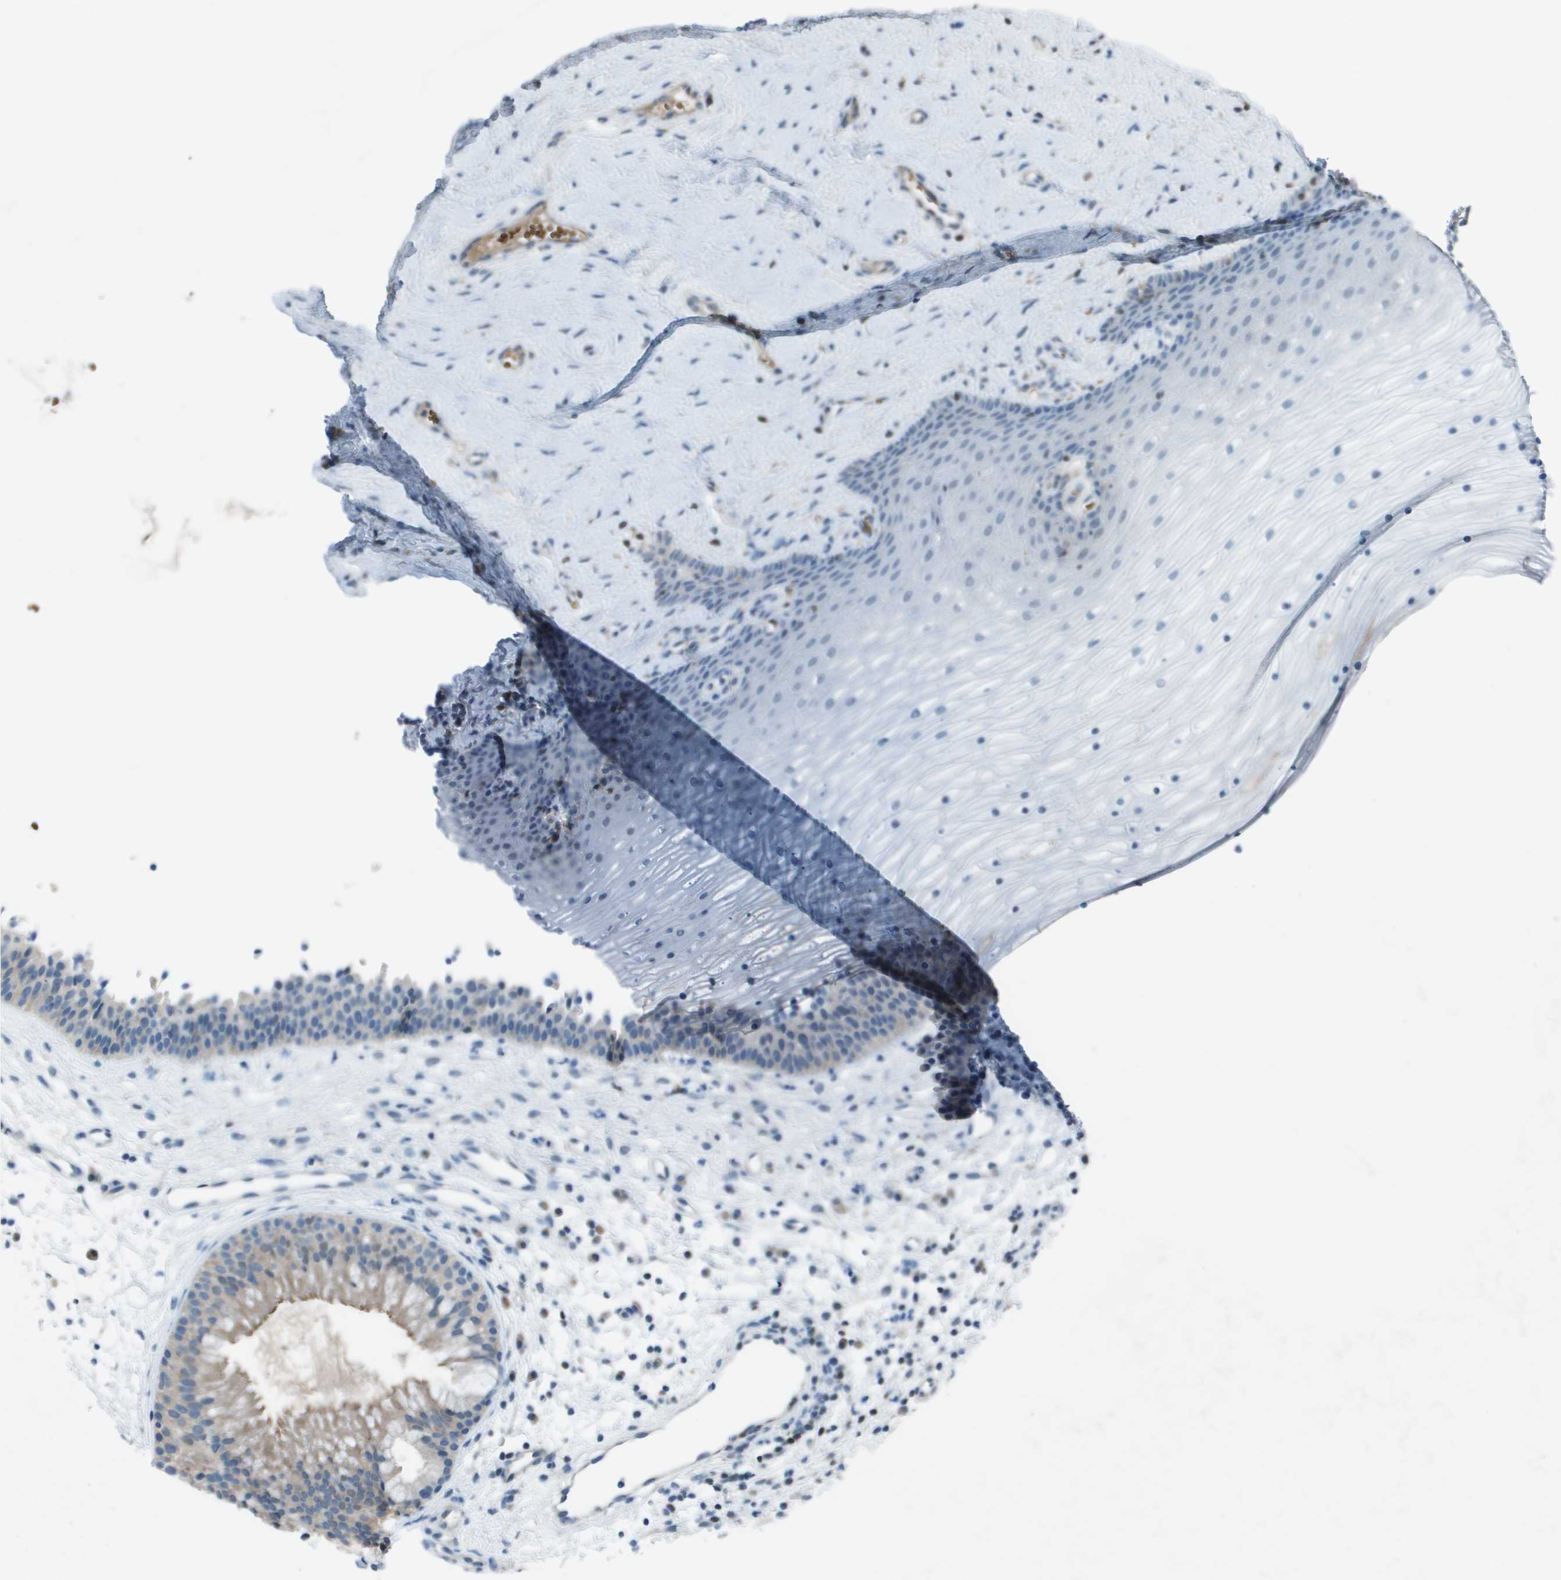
{"staining": {"intensity": "weak", "quantity": "25%-75%", "location": "cytoplasmic/membranous"}, "tissue": "nasopharynx", "cell_type": "Respiratory epithelial cells", "image_type": "normal", "snomed": [{"axis": "morphology", "description": "Normal tissue, NOS"}, {"axis": "topography", "description": "Nasopharynx"}], "caption": "A low amount of weak cytoplasmic/membranous expression is seen in about 25%-75% of respiratory epithelial cells in normal nasopharynx. The staining was performed using DAB, with brown indicating positive protein expression. Nuclei are stained blue with hematoxylin.", "gene": "CAMK4", "patient": {"sex": "male", "age": 21}}